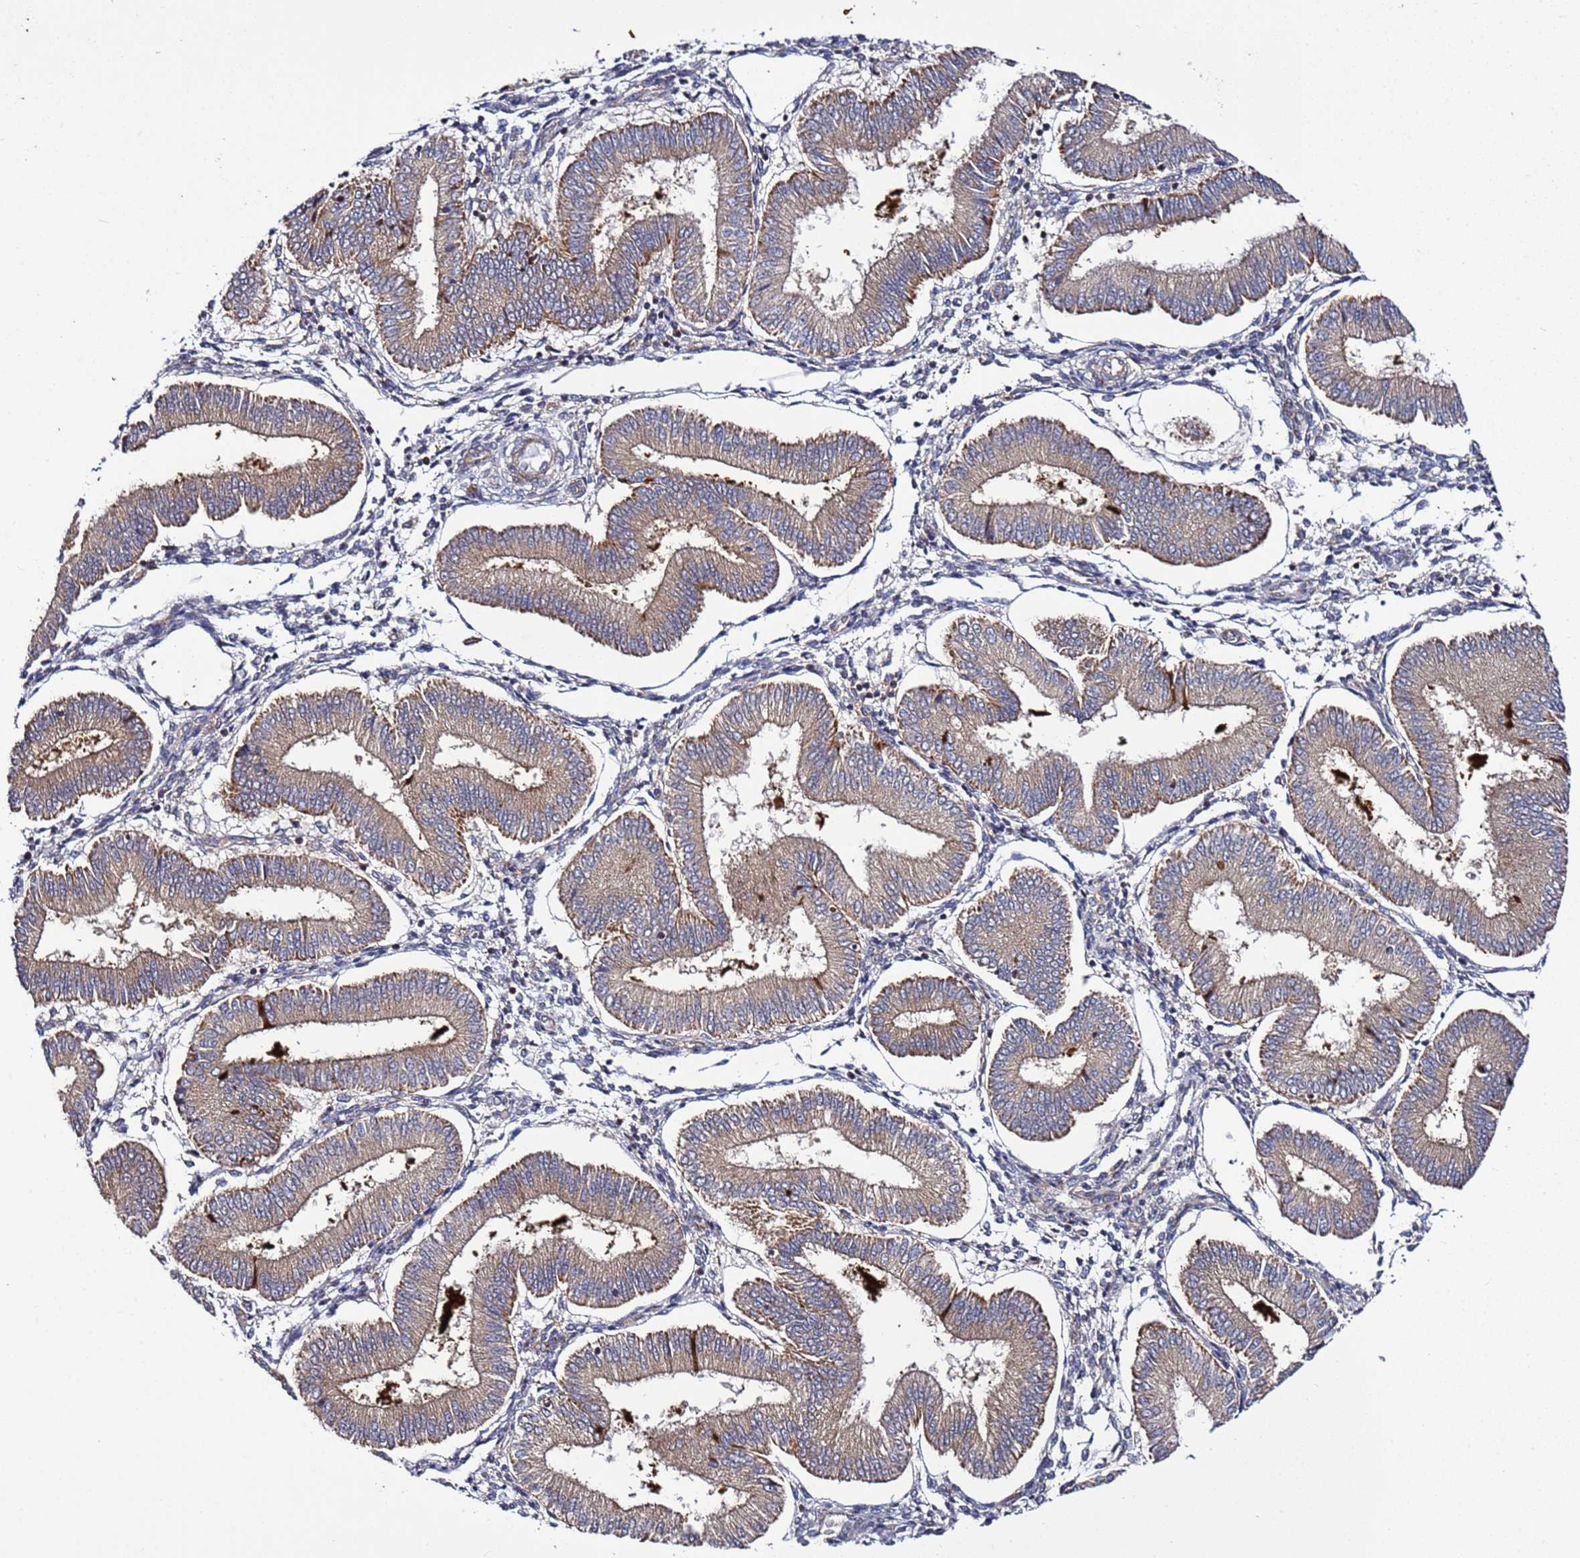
{"staining": {"intensity": "negative", "quantity": "none", "location": "none"}, "tissue": "endometrium", "cell_type": "Cells in endometrial stroma", "image_type": "normal", "snomed": [{"axis": "morphology", "description": "Normal tissue, NOS"}, {"axis": "topography", "description": "Endometrium"}], "caption": "Cells in endometrial stroma show no significant protein expression in normal endometrium. (DAB immunohistochemistry (IHC) with hematoxylin counter stain).", "gene": "TMEM176B", "patient": {"sex": "female", "age": 39}}